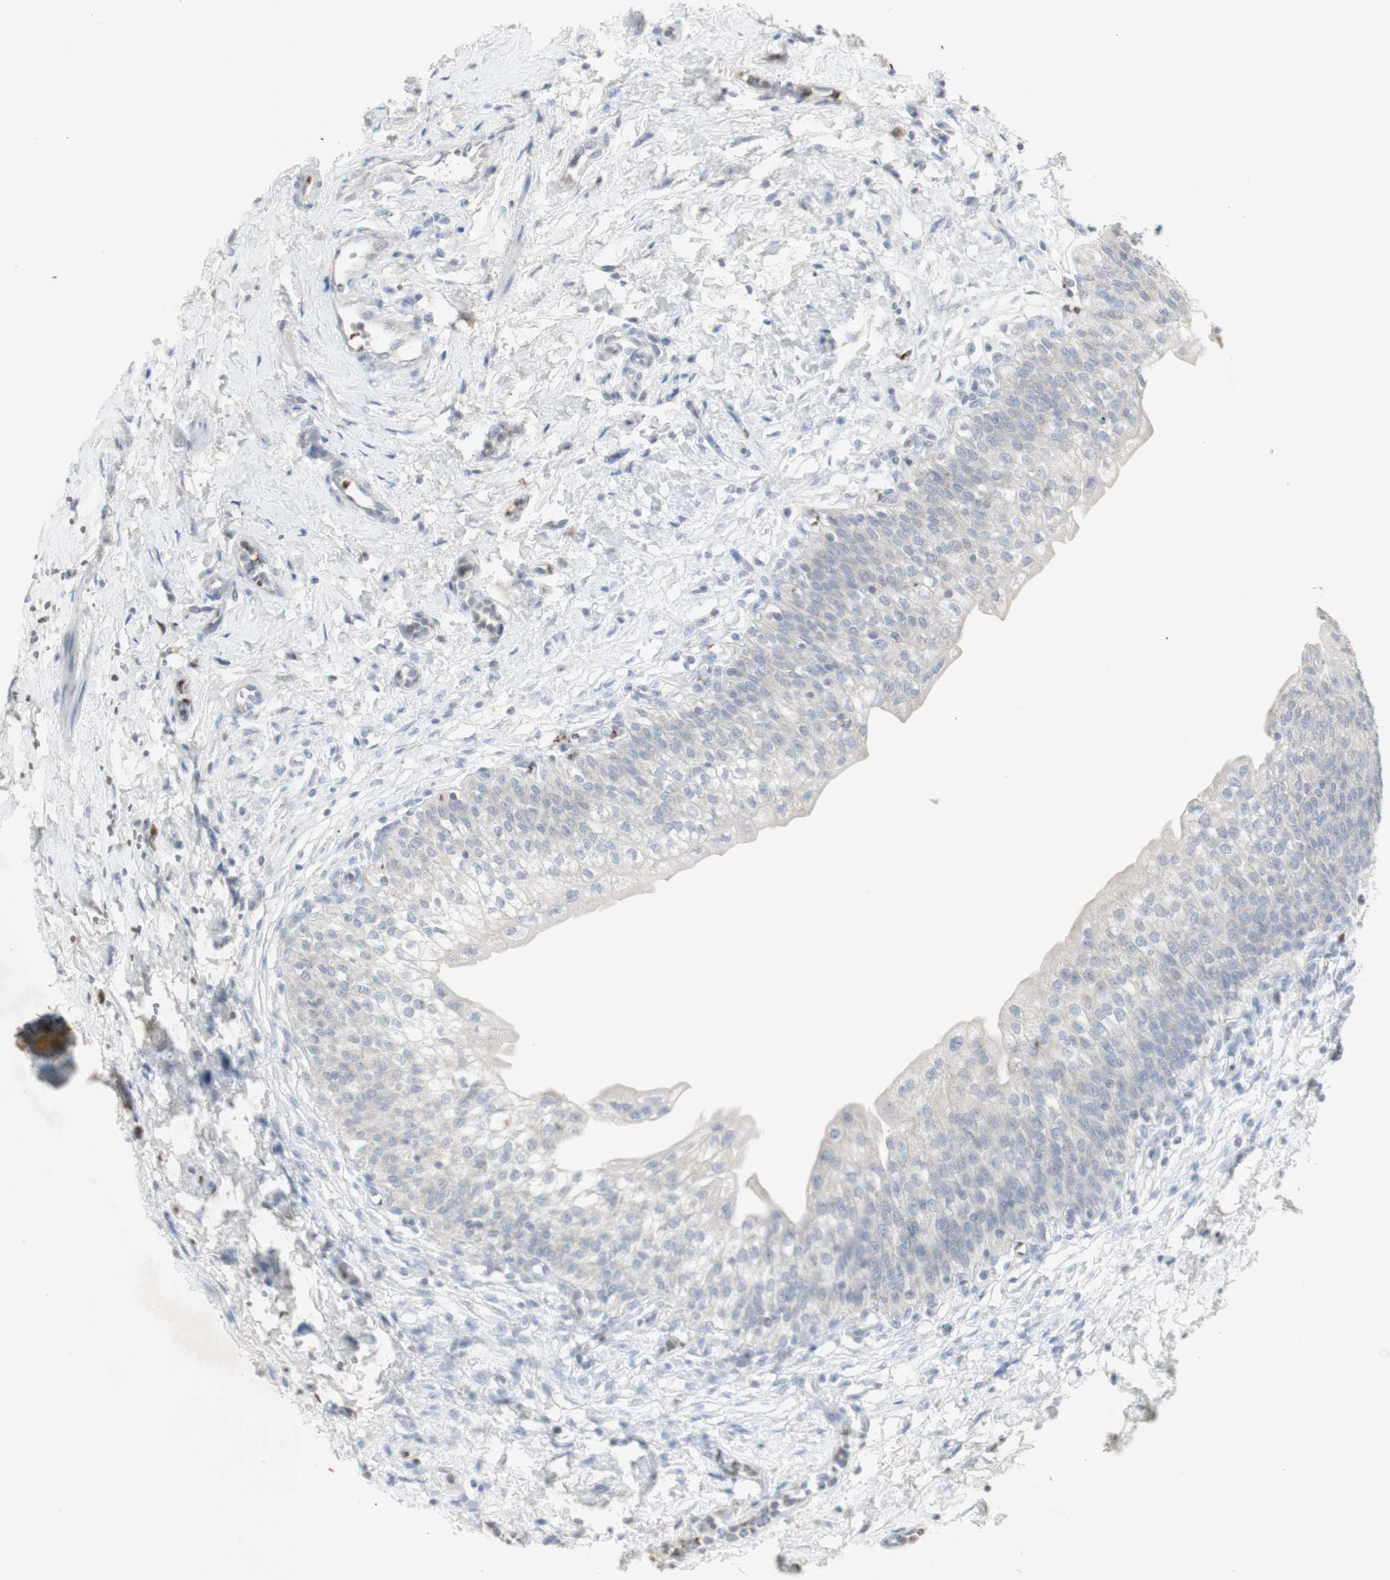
{"staining": {"intensity": "weak", "quantity": ">75%", "location": "cytoplasmic/membranous"}, "tissue": "urinary bladder", "cell_type": "Urothelial cells", "image_type": "normal", "snomed": [{"axis": "morphology", "description": "Normal tissue, NOS"}, {"axis": "topography", "description": "Urinary bladder"}], "caption": "Protein staining of unremarkable urinary bladder shows weak cytoplasmic/membranous expression in about >75% of urothelial cells. Ihc stains the protein of interest in brown and the nuclei are stained blue.", "gene": "INS", "patient": {"sex": "male", "age": 55}}